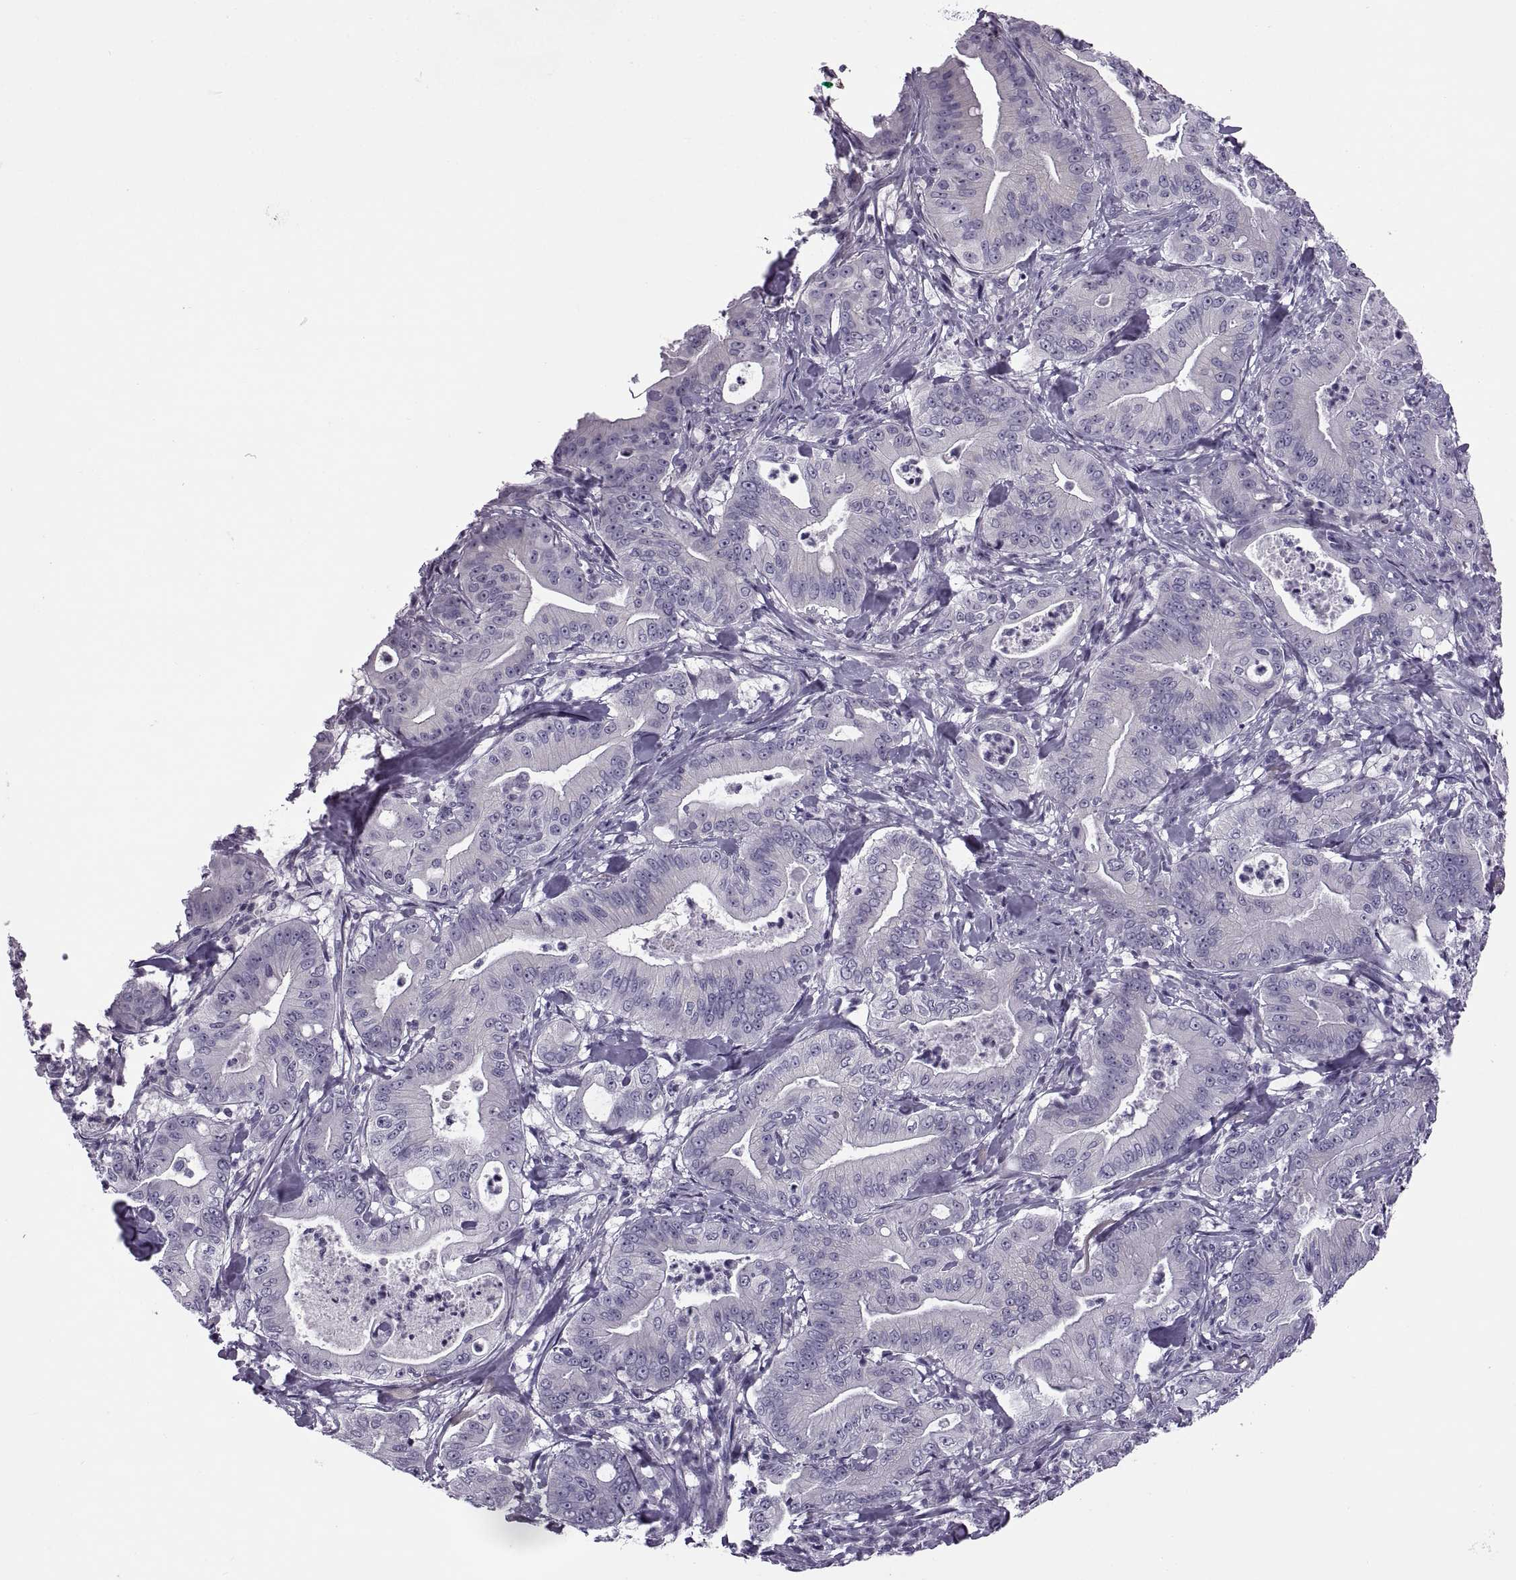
{"staining": {"intensity": "negative", "quantity": "none", "location": "none"}, "tissue": "pancreatic cancer", "cell_type": "Tumor cells", "image_type": "cancer", "snomed": [{"axis": "morphology", "description": "Adenocarcinoma, NOS"}, {"axis": "topography", "description": "Pancreas"}], "caption": "DAB immunohistochemical staining of human pancreatic adenocarcinoma reveals no significant positivity in tumor cells. (Immunohistochemistry (ihc), brightfield microscopy, high magnification).", "gene": "MAGEB1", "patient": {"sex": "male", "age": 71}}